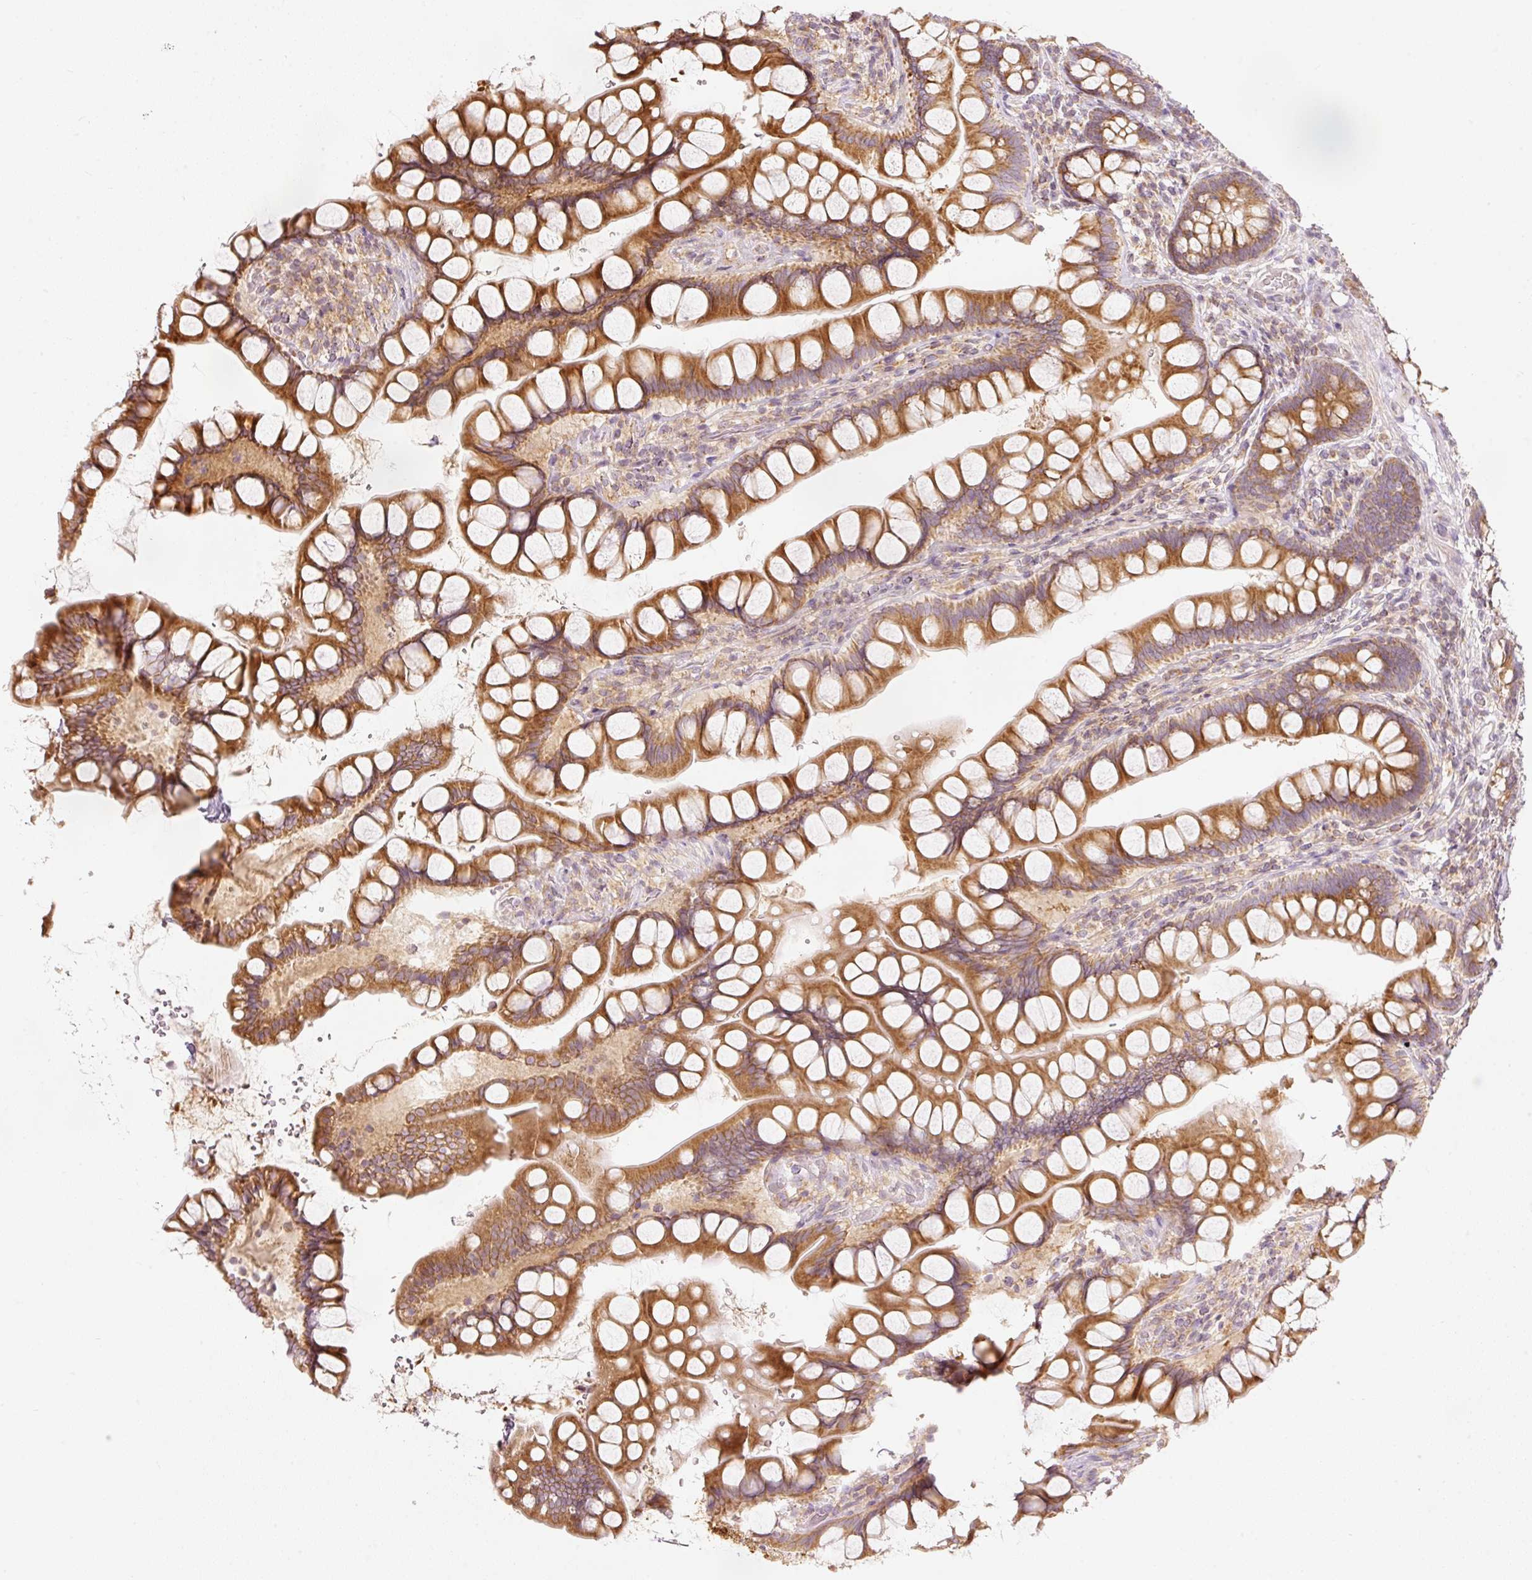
{"staining": {"intensity": "moderate", "quantity": ">75%", "location": "cytoplasmic/membranous"}, "tissue": "small intestine", "cell_type": "Glandular cells", "image_type": "normal", "snomed": [{"axis": "morphology", "description": "Normal tissue, NOS"}, {"axis": "topography", "description": "Small intestine"}], "caption": "IHC photomicrograph of unremarkable human small intestine stained for a protein (brown), which demonstrates medium levels of moderate cytoplasmic/membranous expression in approximately >75% of glandular cells.", "gene": "SNAPC5", "patient": {"sex": "male", "age": 70}}